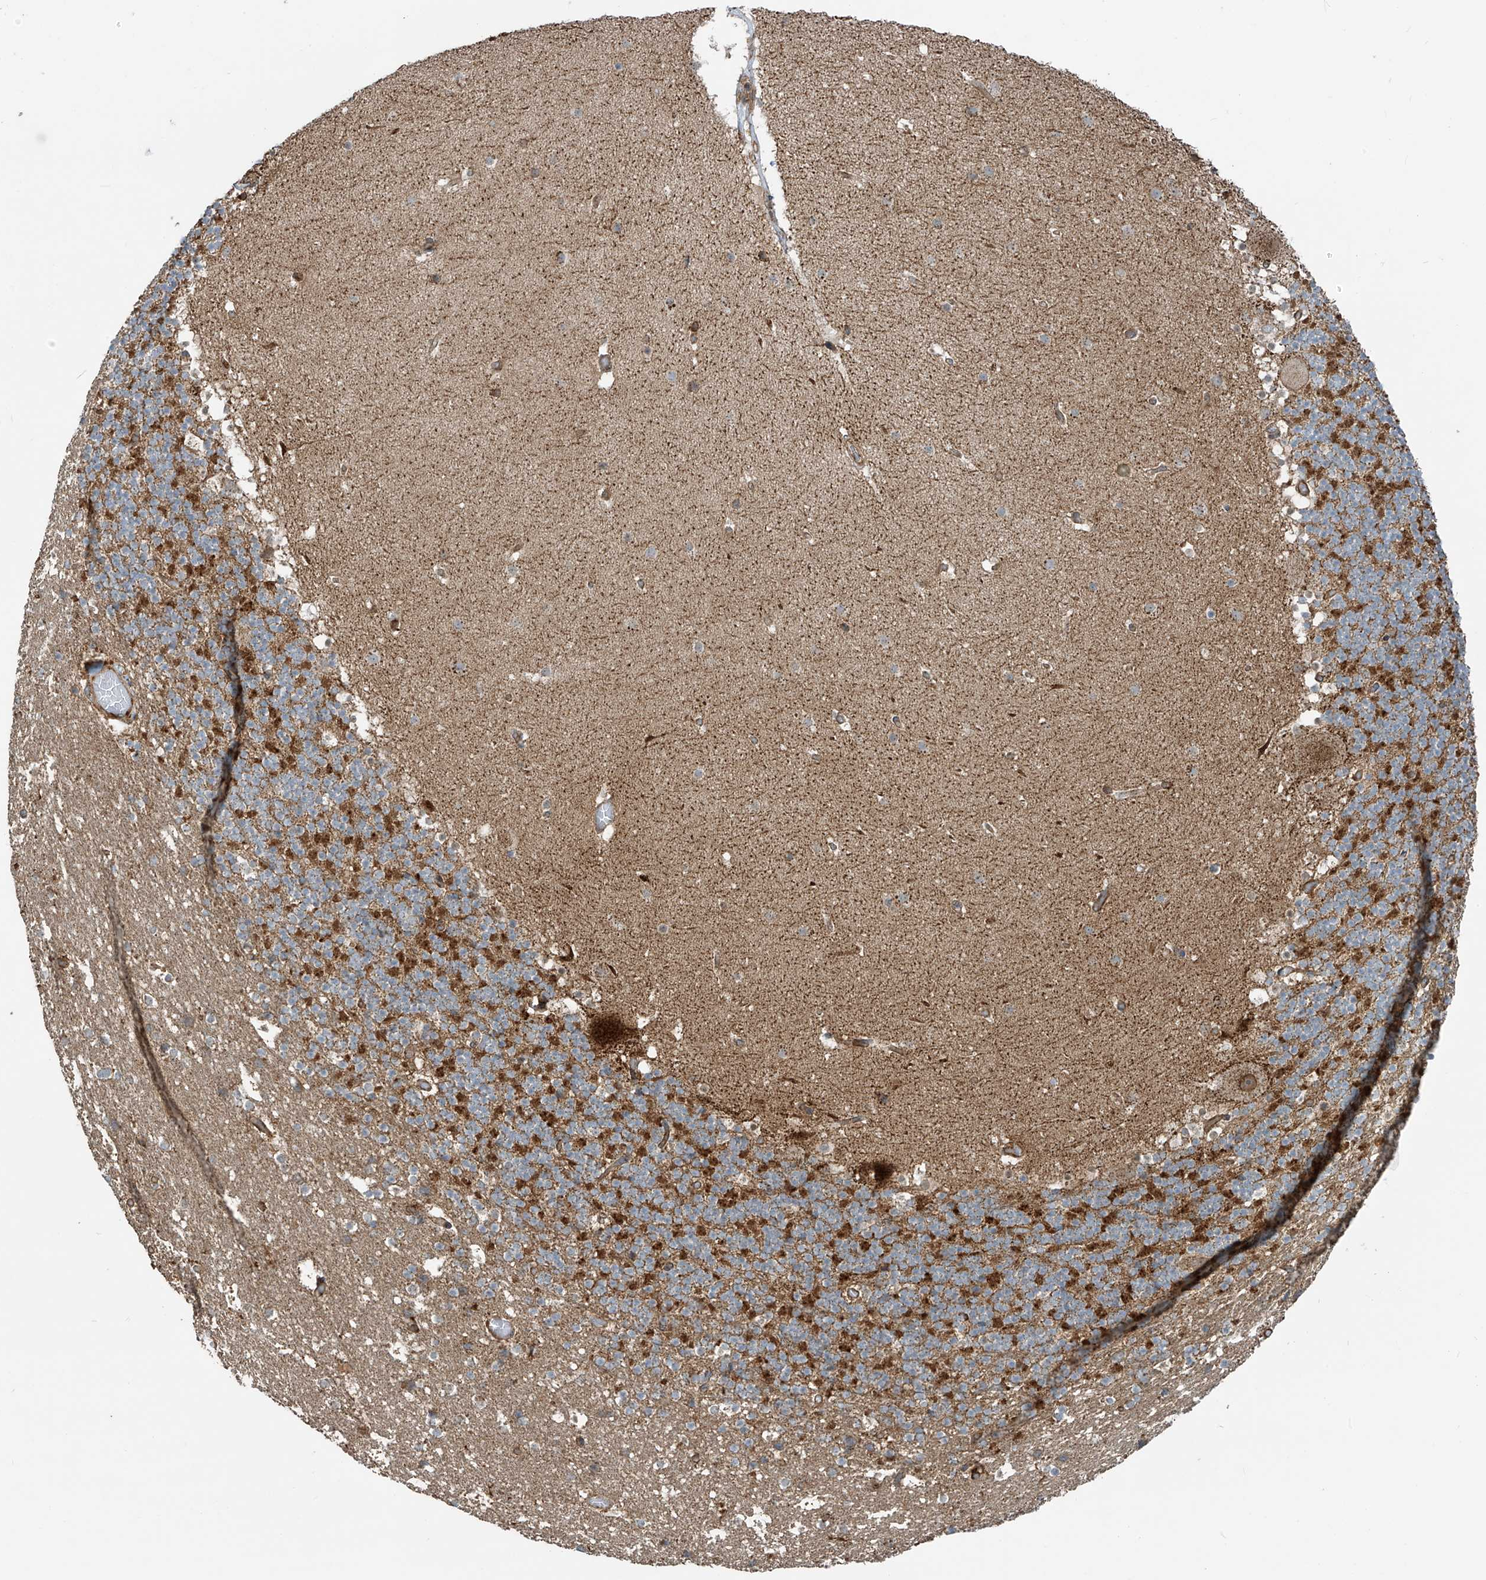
{"staining": {"intensity": "moderate", "quantity": "25%-75%", "location": "cytoplasmic/membranous"}, "tissue": "cerebellum", "cell_type": "Cells in granular layer", "image_type": "normal", "snomed": [{"axis": "morphology", "description": "Normal tissue, NOS"}, {"axis": "topography", "description": "Cerebellum"}], "caption": "High-power microscopy captured an immunohistochemistry image of unremarkable cerebellum, revealing moderate cytoplasmic/membranous positivity in approximately 25%-75% of cells in granular layer. (DAB (3,3'-diaminobenzidine) IHC with brightfield microscopy, high magnification).", "gene": "EIF5B", "patient": {"sex": "male", "age": 57}}